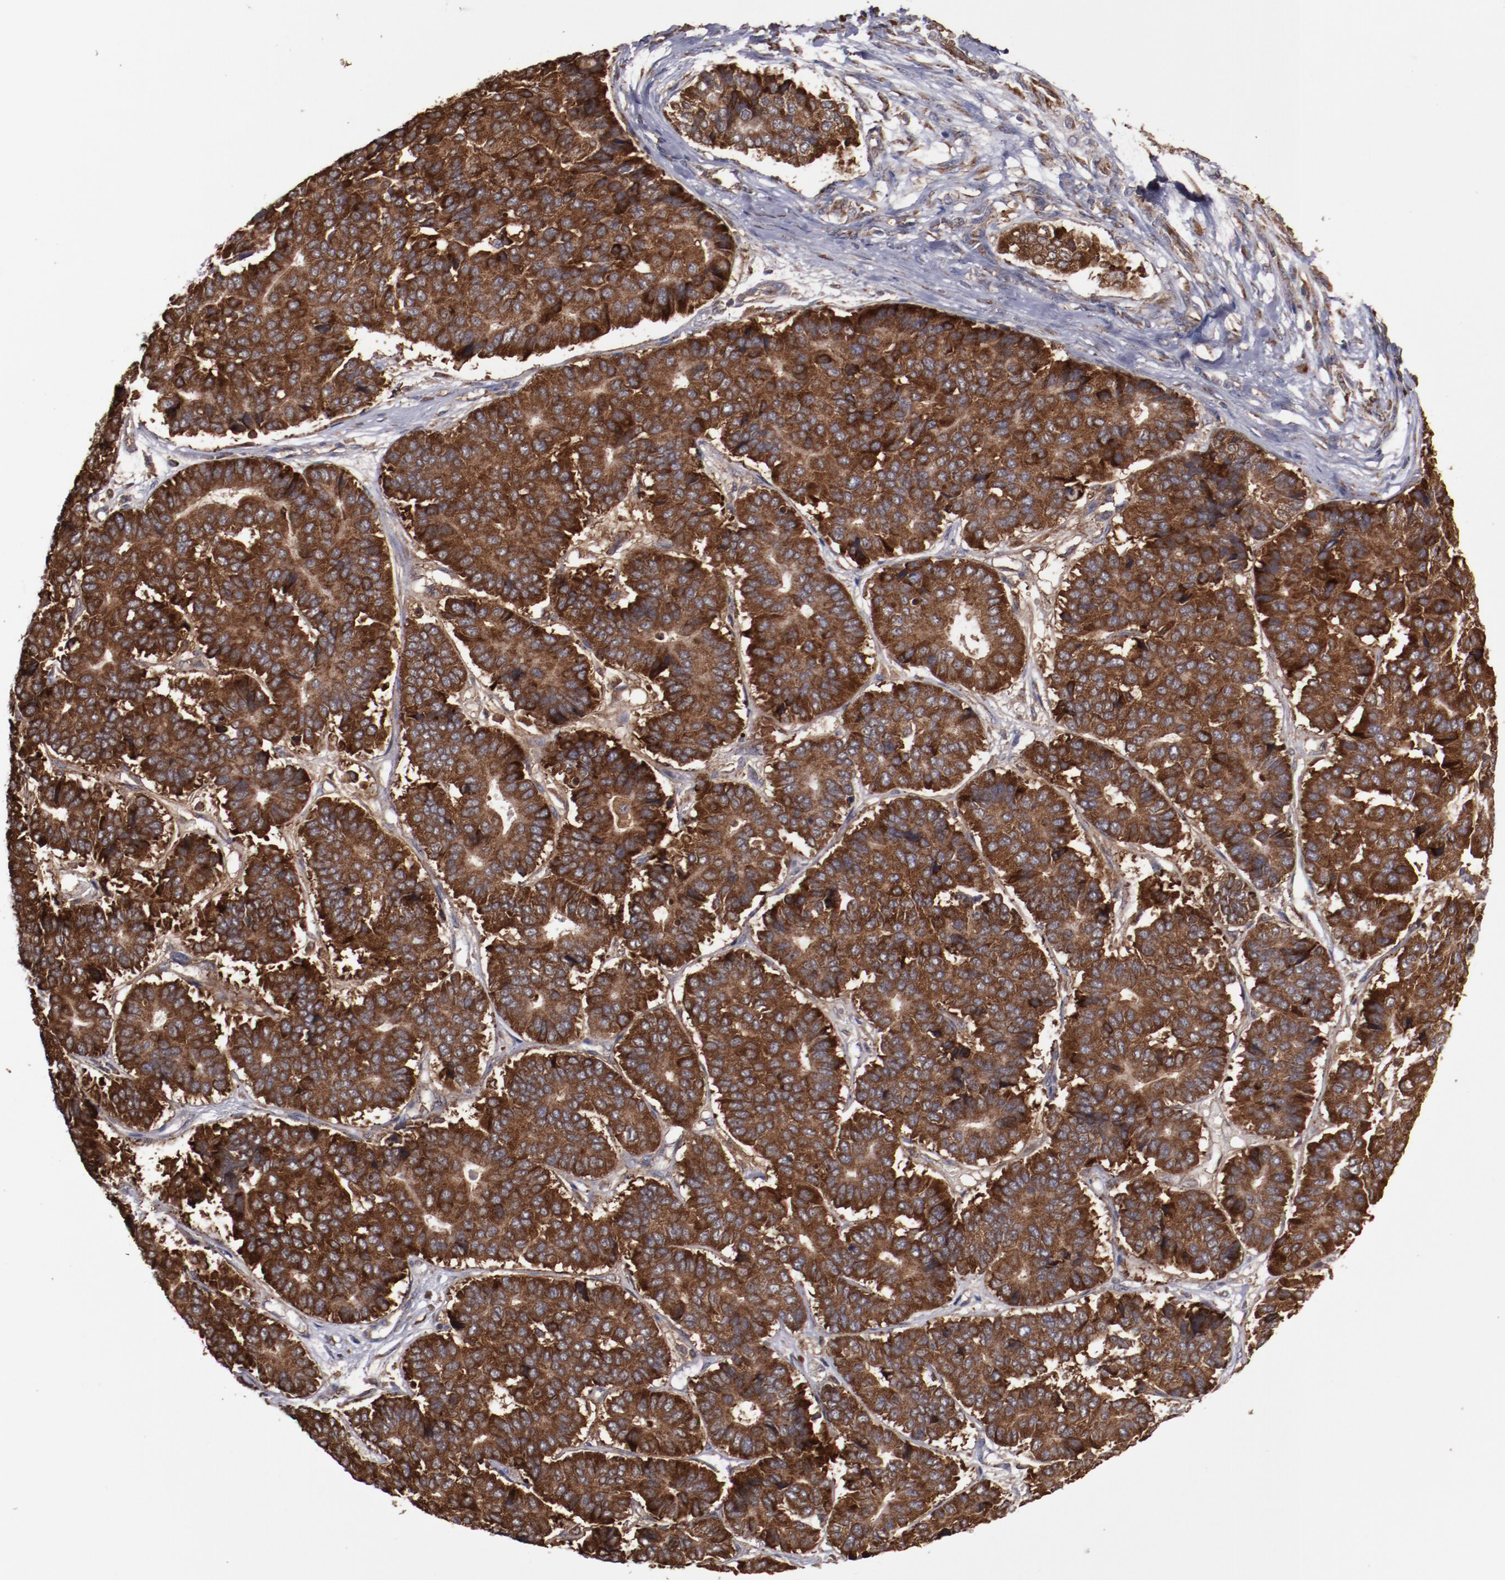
{"staining": {"intensity": "strong", "quantity": ">75%", "location": "cytoplasmic/membranous"}, "tissue": "pancreatic cancer", "cell_type": "Tumor cells", "image_type": "cancer", "snomed": [{"axis": "morphology", "description": "Adenocarcinoma, NOS"}, {"axis": "topography", "description": "Pancreas"}], "caption": "Protein staining of pancreatic cancer (adenocarcinoma) tissue displays strong cytoplasmic/membranous staining in approximately >75% of tumor cells. The staining was performed using DAB (3,3'-diaminobenzidine), with brown indicating positive protein expression. Nuclei are stained blue with hematoxylin.", "gene": "RPS4Y1", "patient": {"sex": "male", "age": 50}}